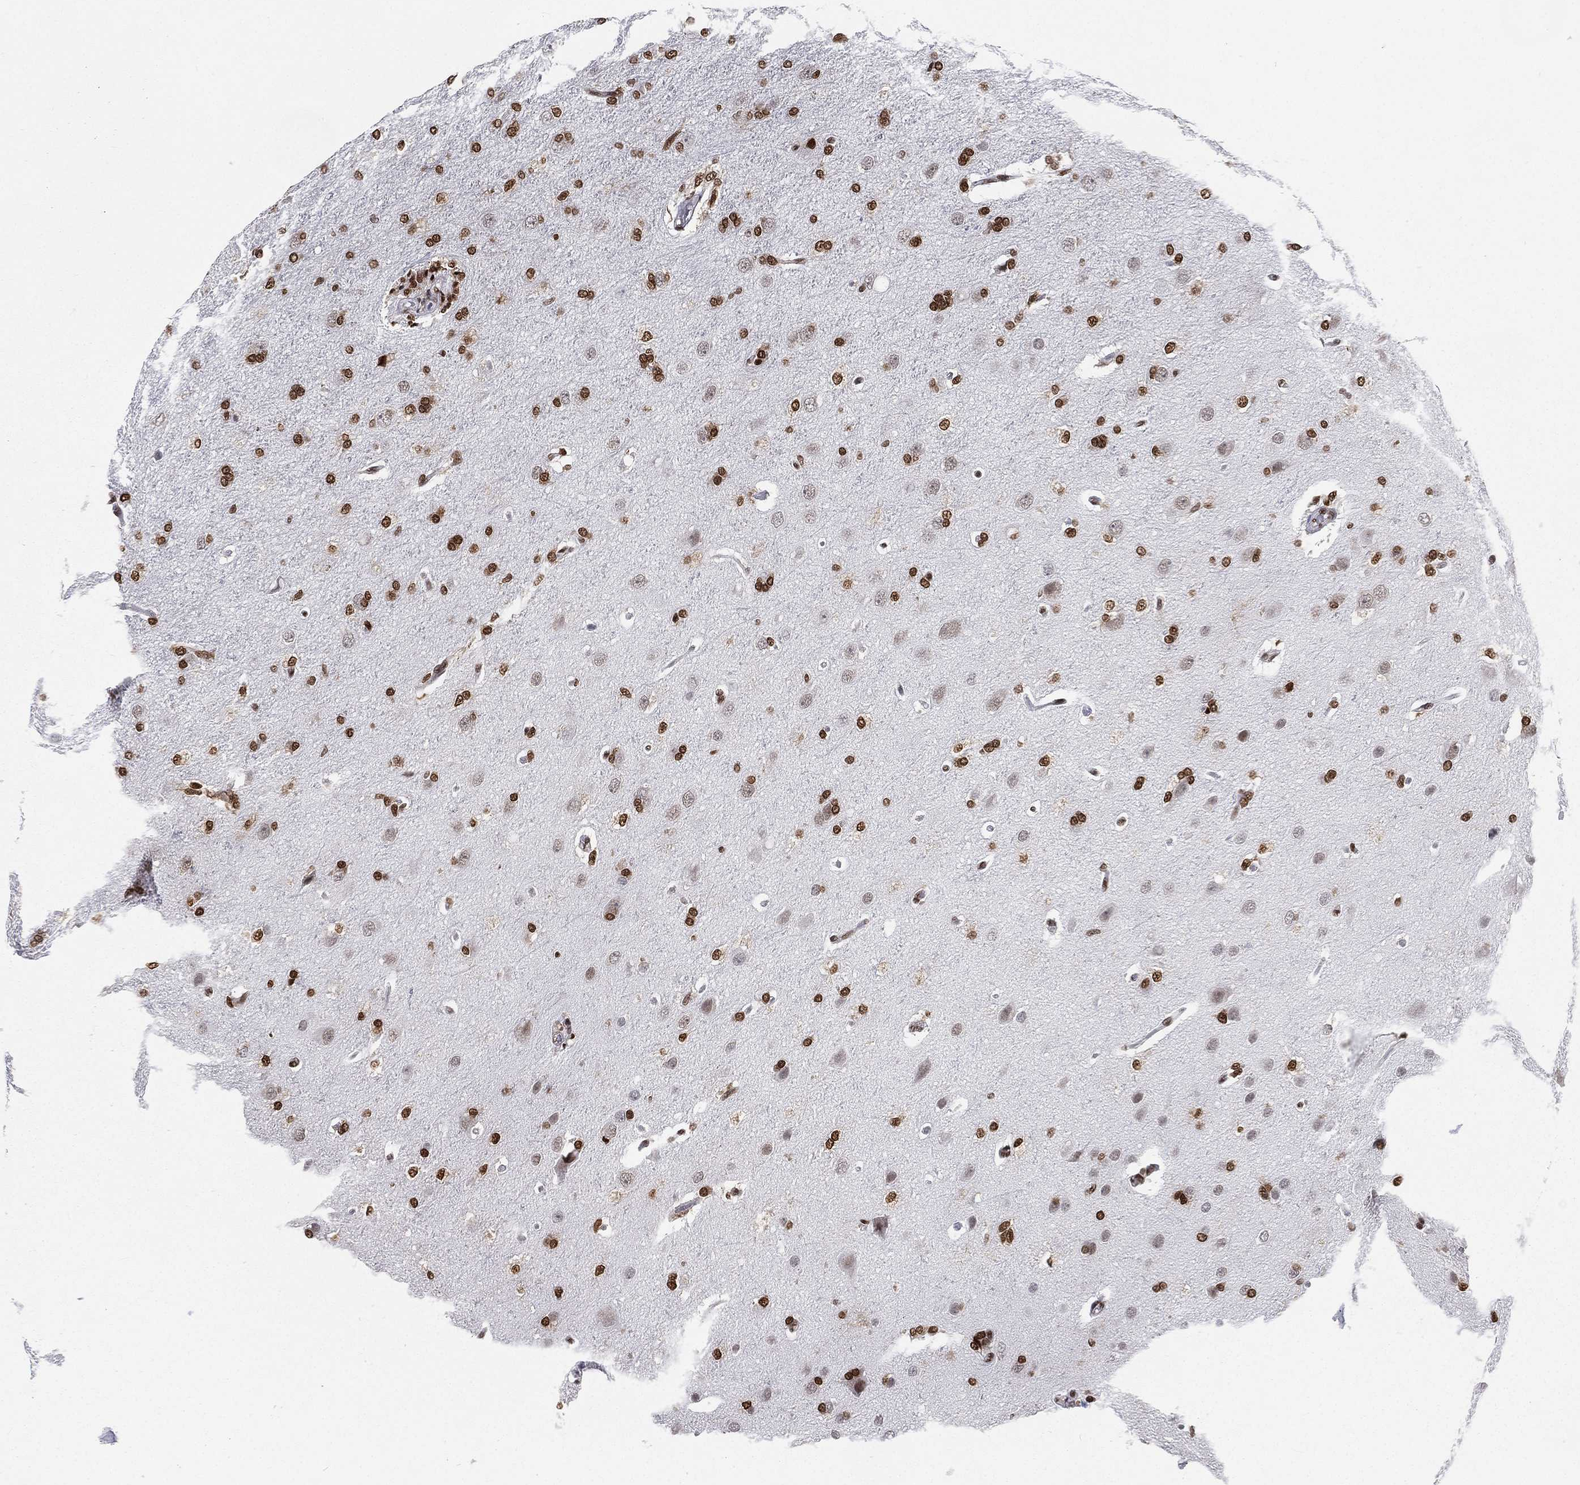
{"staining": {"intensity": "strong", "quantity": ">75%", "location": "nuclear"}, "tissue": "glioma", "cell_type": "Tumor cells", "image_type": "cancer", "snomed": [{"axis": "morphology", "description": "Glioma, malignant, High grade"}, {"axis": "topography", "description": "Brain"}], "caption": "Immunohistochemistry image of human glioma stained for a protein (brown), which displays high levels of strong nuclear expression in about >75% of tumor cells.", "gene": "FUBP3", "patient": {"sex": "male", "age": 68}}